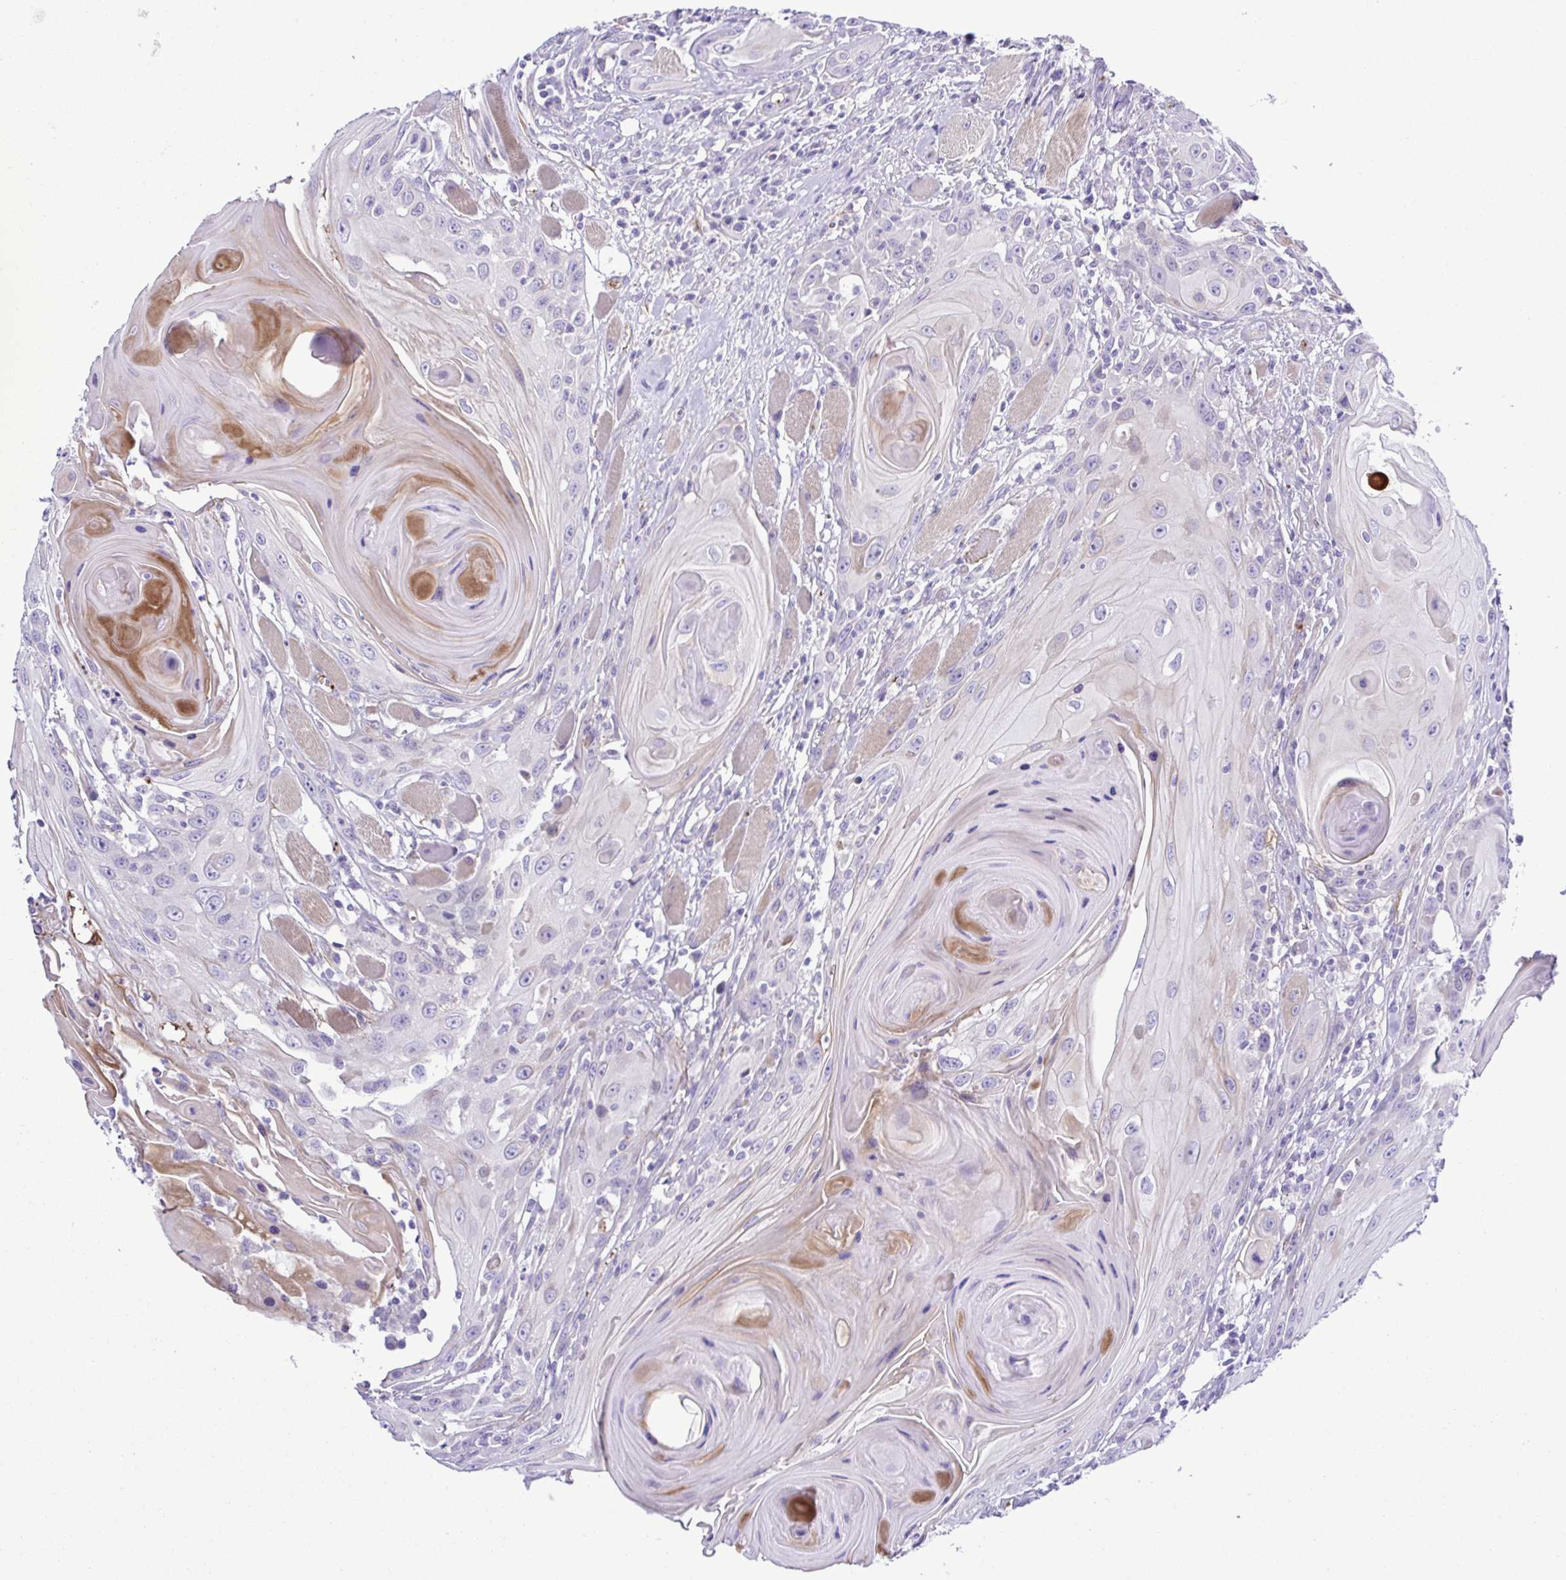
{"staining": {"intensity": "negative", "quantity": "none", "location": "none"}, "tissue": "head and neck cancer", "cell_type": "Tumor cells", "image_type": "cancer", "snomed": [{"axis": "morphology", "description": "Squamous cell carcinoma, NOS"}, {"axis": "topography", "description": "Head-Neck"}], "caption": "DAB immunohistochemical staining of head and neck squamous cell carcinoma exhibits no significant staining in tumor cells.", "gene": "GABBR2", "patient": {"sex": "female", "age": 80}}